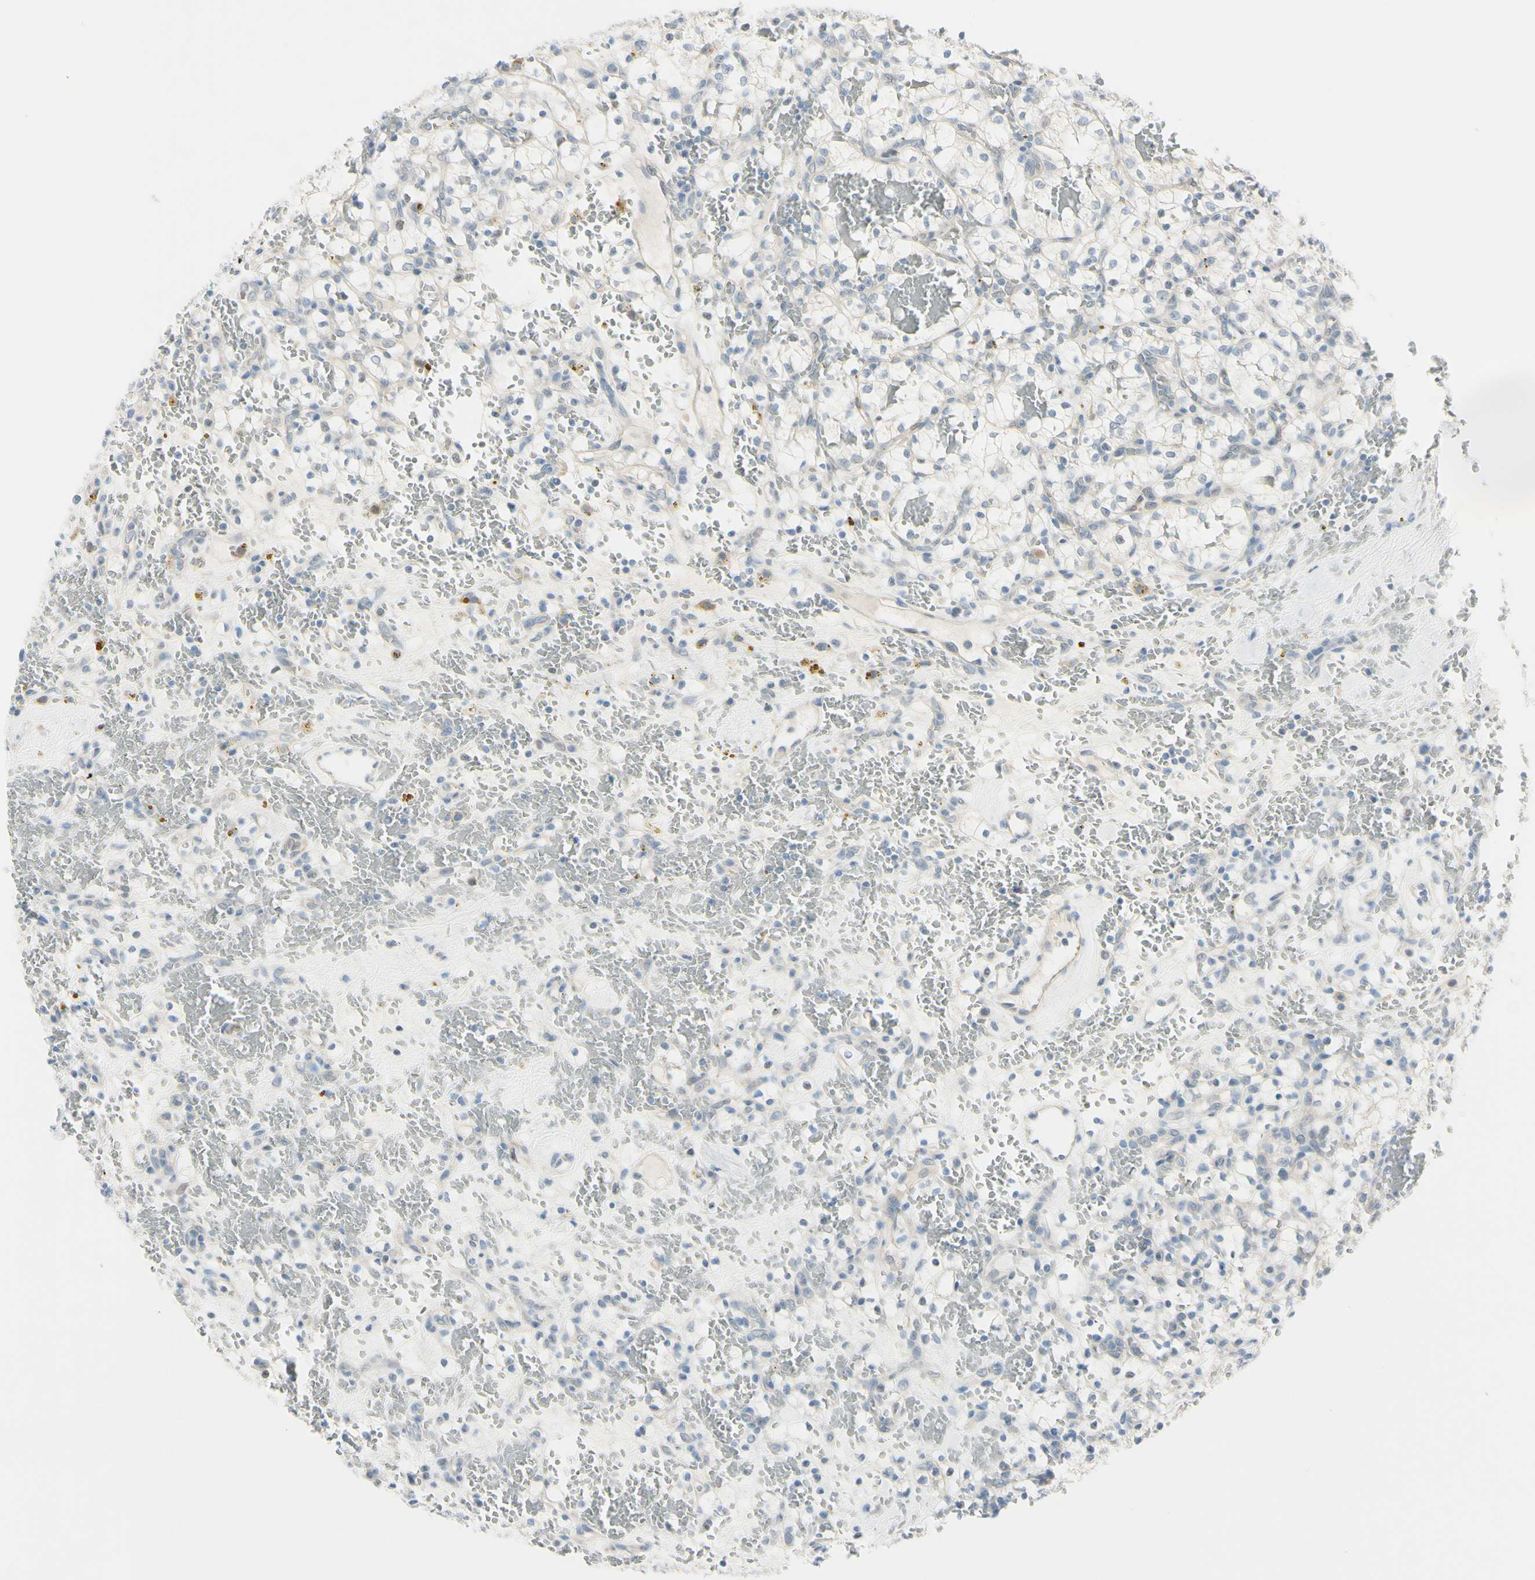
{"staining": {"intensity": "negative", "quantity": "none", "location": "none"}, "tissue": "renal cancer", "cell_type": "Tumor cells", "image_type": "cancer", "snomed": [{"axis": "morphology", "description": "Adenocarcinoma, NOS"}, {"axis": "topography", "description": "Kidney"}], "caption": "Tumor cells show no significant protein staining in renal cancer (adenocarcinoma). Brightfield microscopy of IHC stained with DAB (3,3'-diaminobenzidine) (brown) and hematoxylin (blue), captured at high magnification.", "gene": "ASB9", "patient": {"sex": "female", "age": 60}}